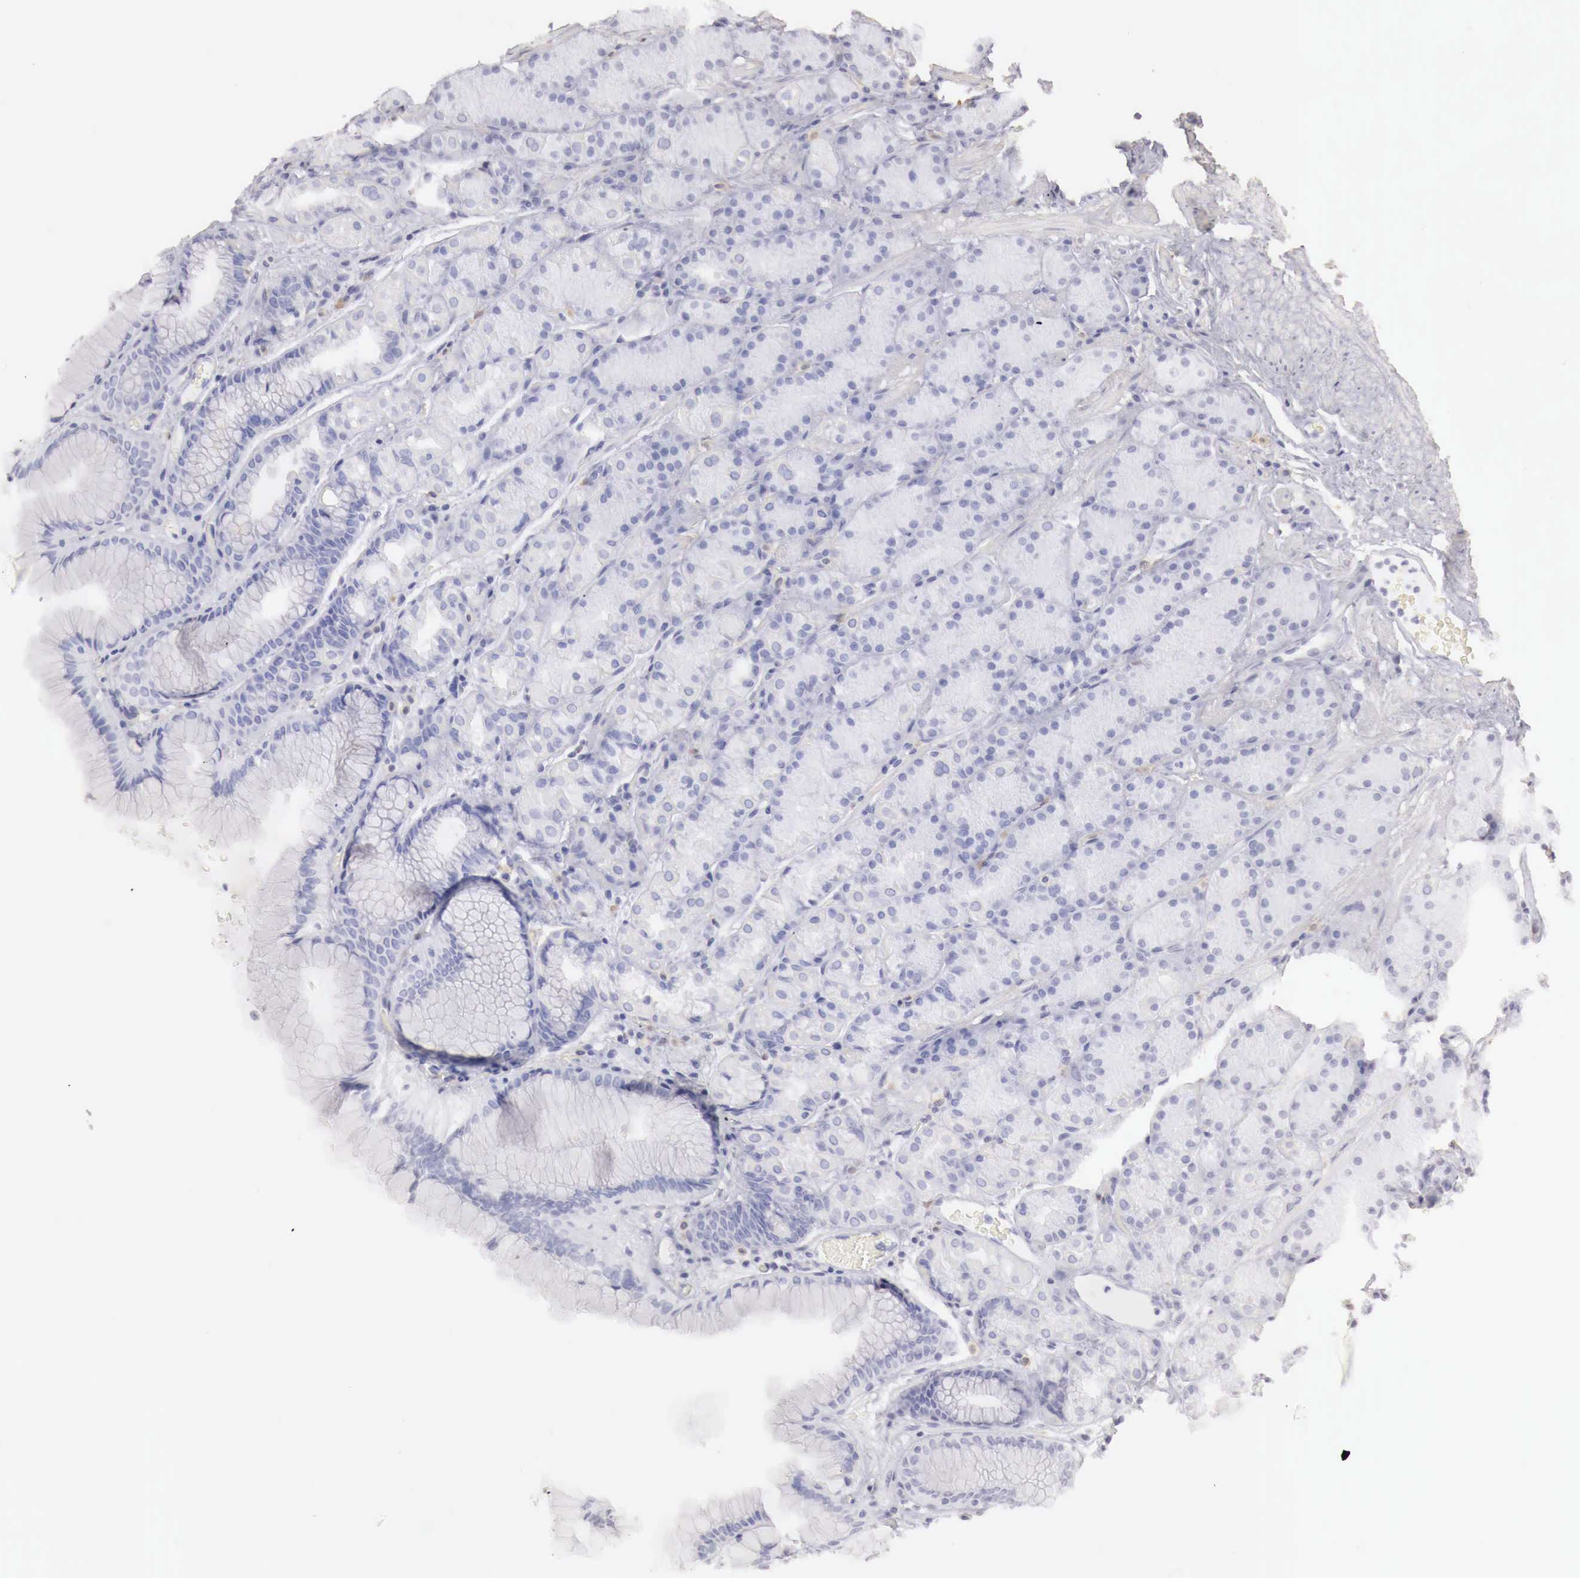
{"staining": {"intensity": "negative", "quantity": "none", "location": "none"}, "tissue": "stomach", "cell_type": "Glandular cells", "image_type": "normal", "snomed": [{"axis": "morphology", "description": "Normal tissue, NOS"}, {"axis": "topography", "description": "Stomach, upper"}], "caption": "A high-resolution histopathology image shows immunohistochemistry staining of unremarkable stomach, which shows no significant positivity in glandular cells.", "gene": "RENBP", "patient": {"sex": "male", "age": 72}}